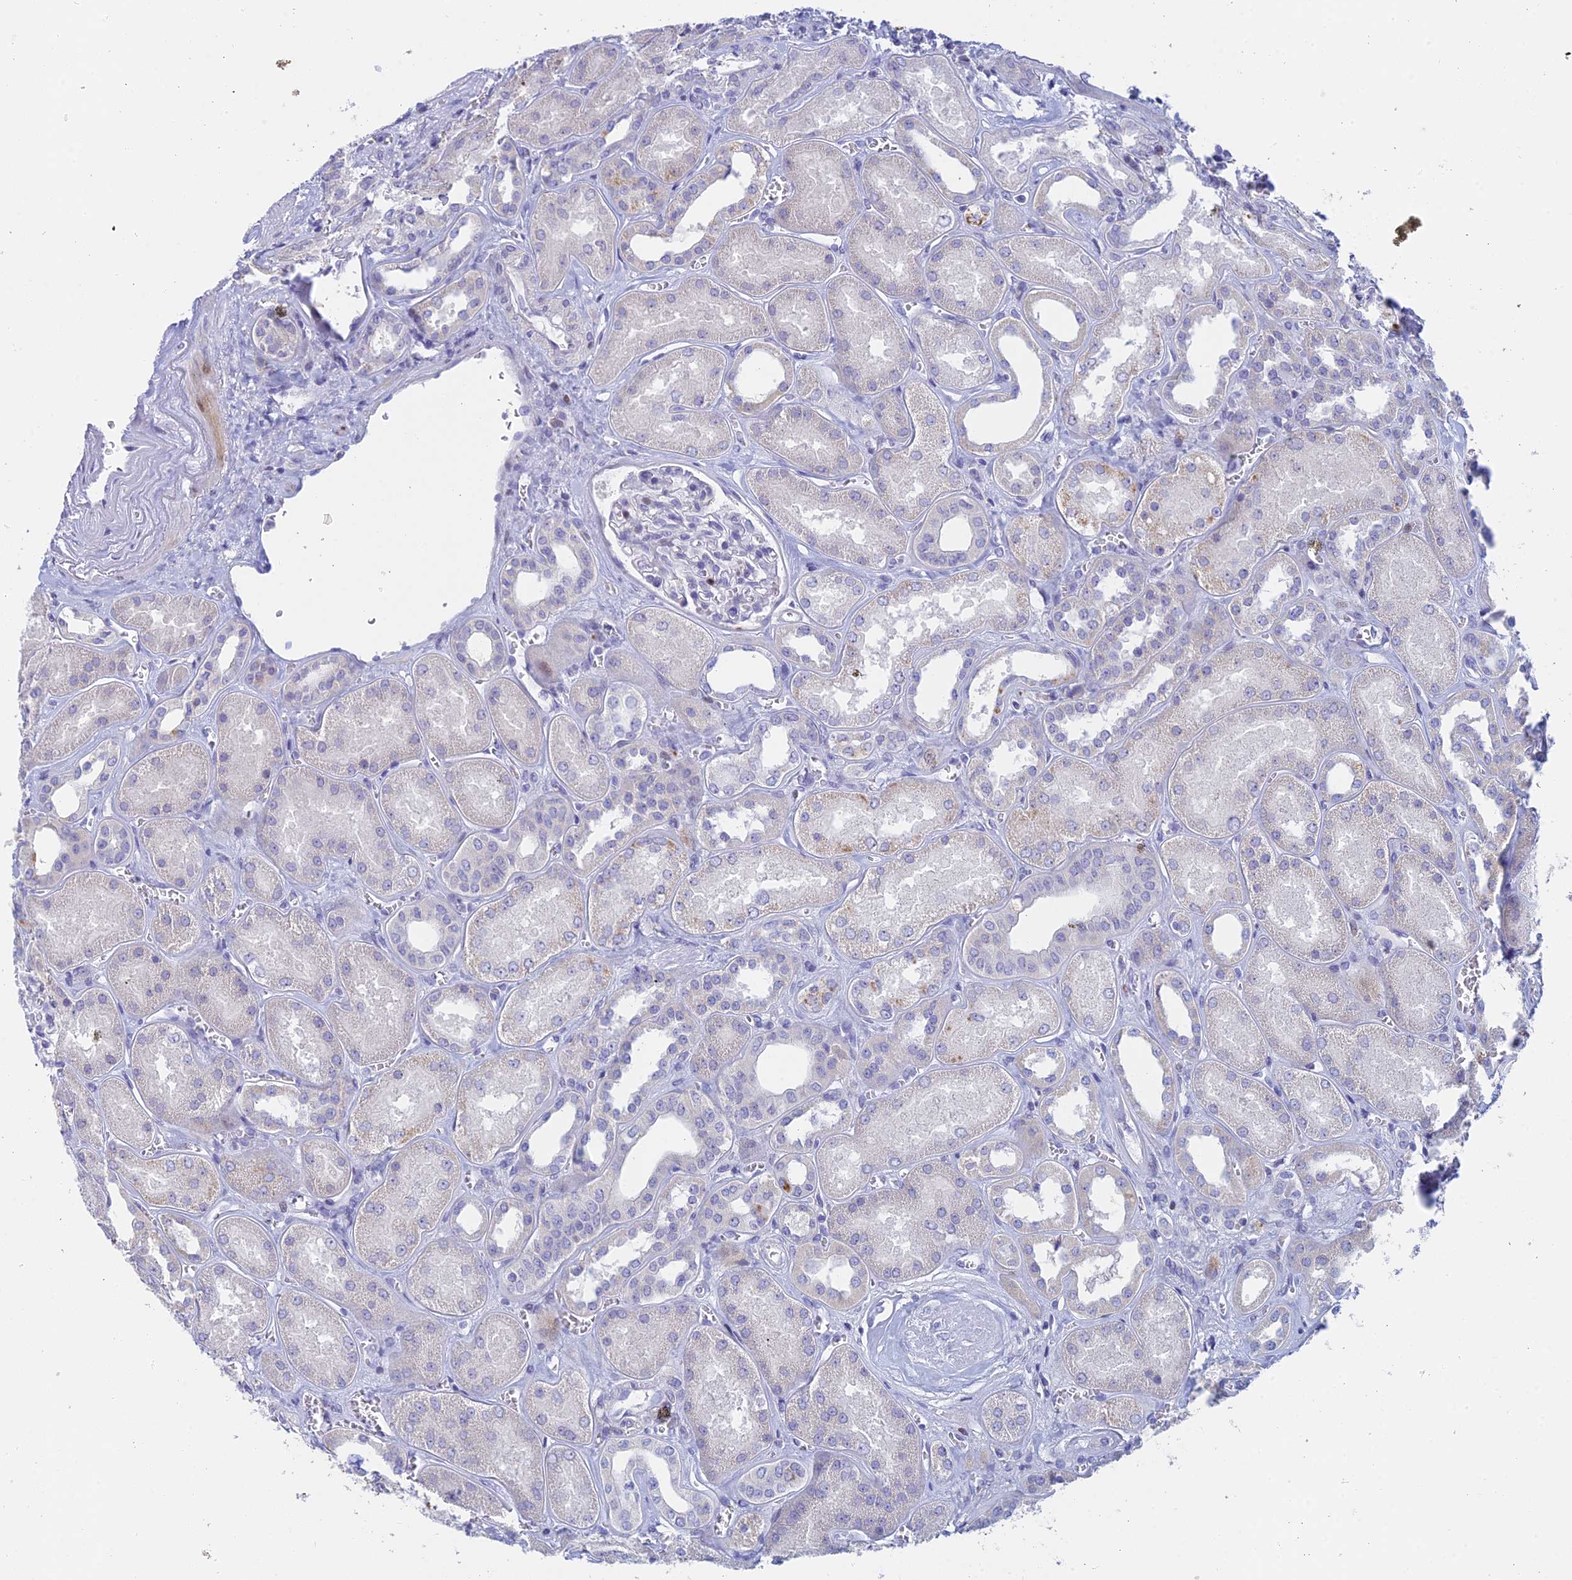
{"staining": {"intensity": "weak", "quantity": "<25%", "location": "nuclear"}, "tissue": "kidney", "cell_type": "Cells in glomeruli", "image_type": "normal", "snomed": [{"axis": "morphology", "description": "Normal tissue, NOS"}, {"axis": "morphology", "description": "Adenocarcinoma, NOS"}, {"axis": "topography", "description": "Kidney"}], "caption": "A high-resolution histopathology image shows immunohistochemistry (IHC) staining of unremarkable kidney, which exhibits no significant positivity in cells in glomeruli. (DAB immunohistochemistry with hematoxylin counter stain).", "gene": "REXO5", "patient": {"sex": "female", "age": 68}}